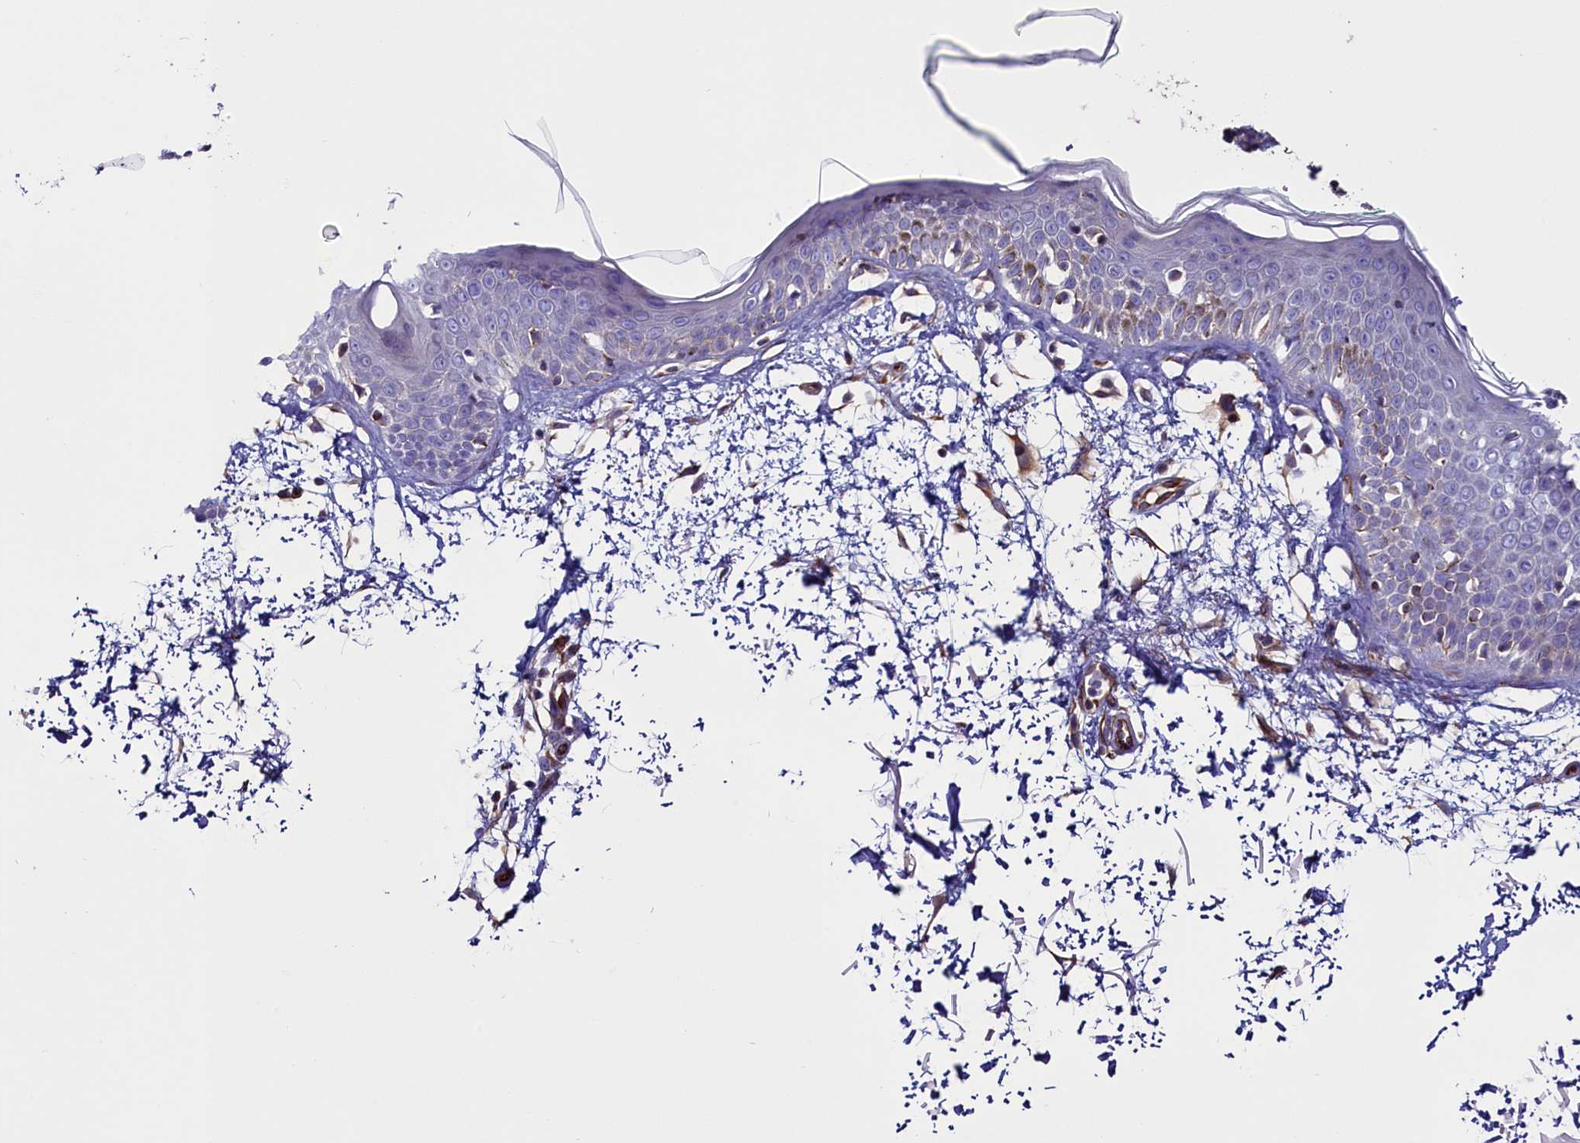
{"staining": {"intensity": "negative", "quantity": "none", "location": "none"}, "tissue": "skin", "cell_type": "Fibroblasts", "image_type": "normal", "snomed": [{"axis": "morphology", "description": "Normal tissue, NOS"}, {"axis": "topography", "description": "Skin"}], "caption": "Immunohistochemistry micrograph of unremarkable skin stained for a protein (brown), which demonstrates no staining in fibroblasts. (DAB (3,3'-diaminobenzidine) immunohistochemistry (IHC) with hematoxylin counter stain).", "gene": "PDILT", "patient": {"sex": "male", "age": 66}}